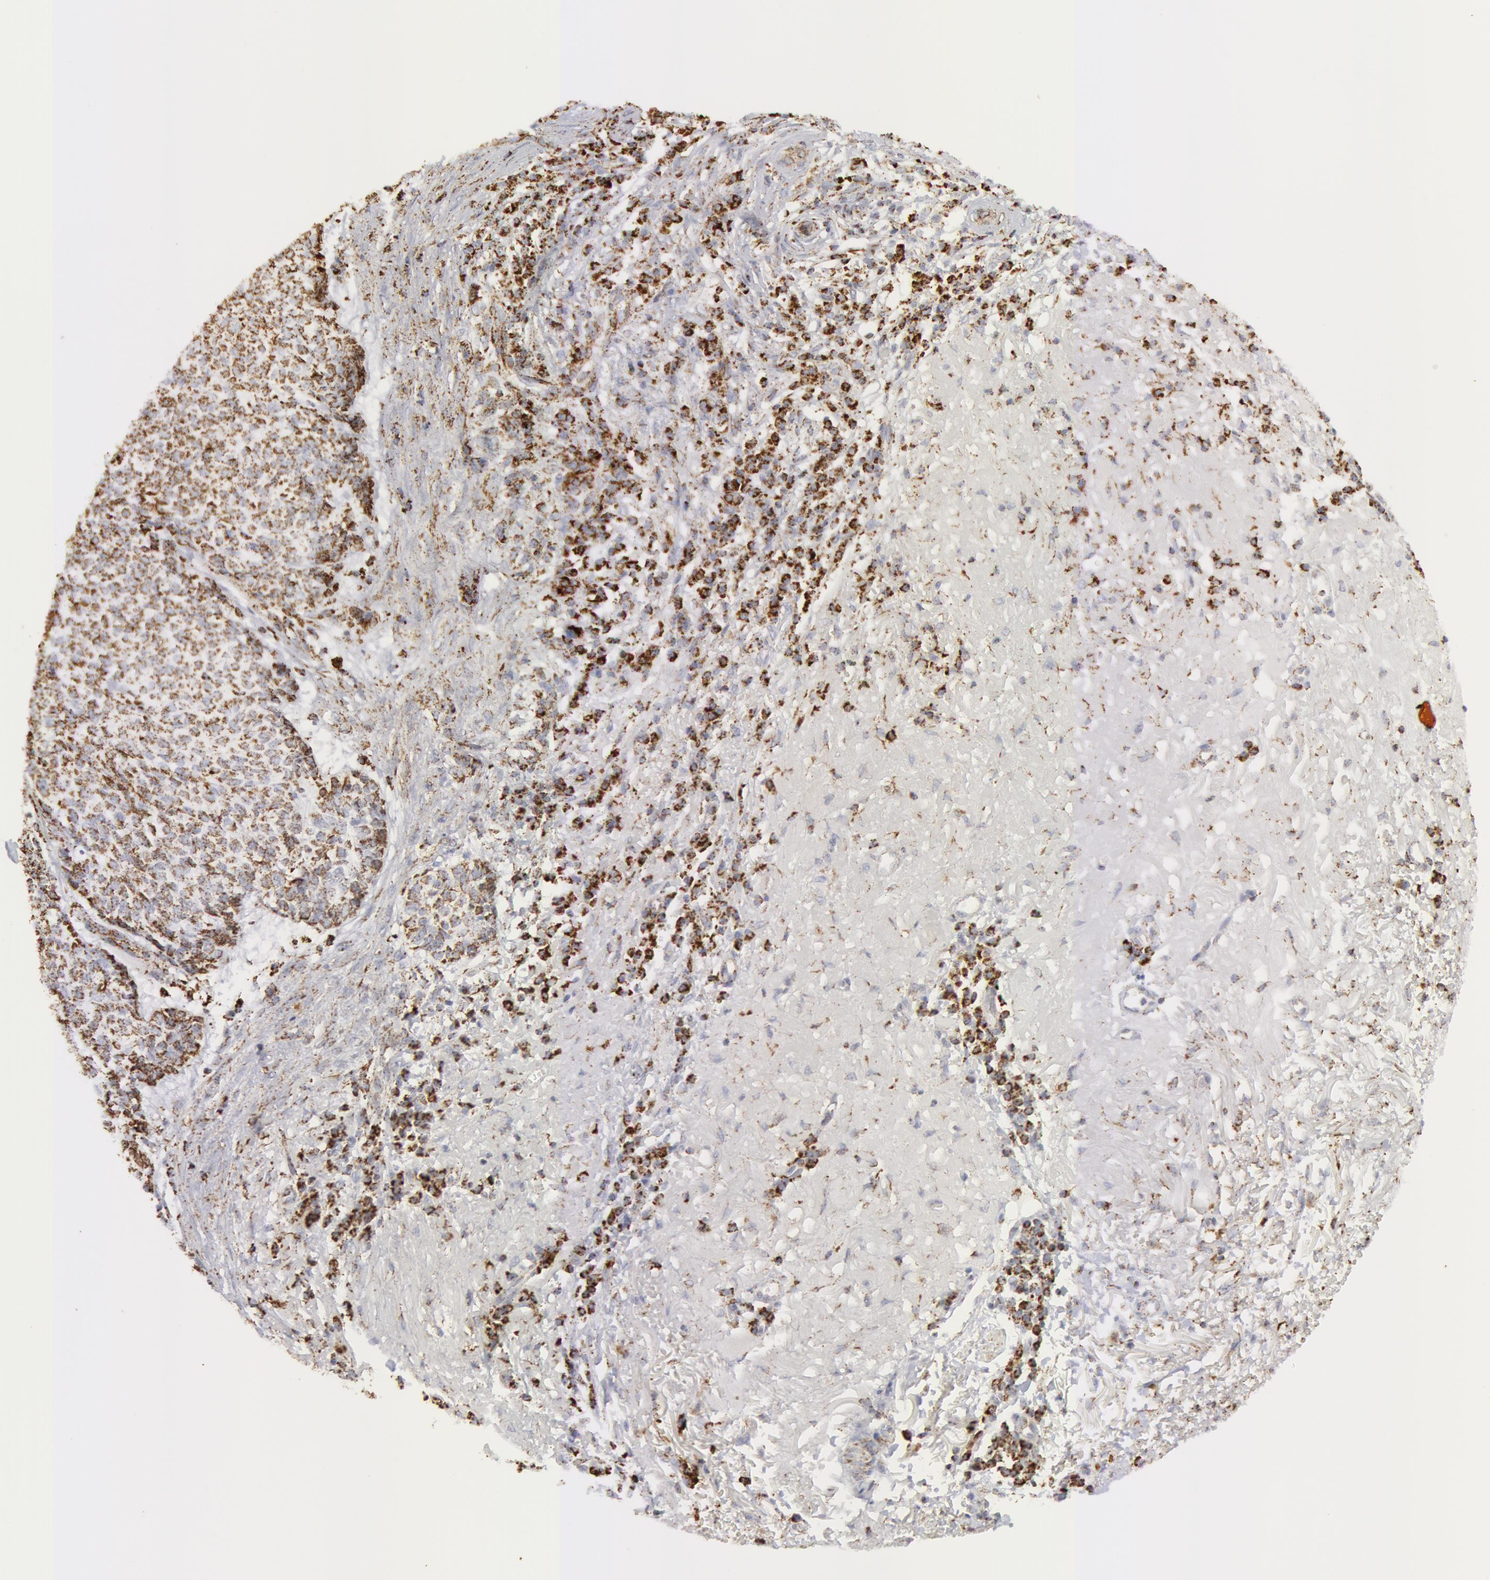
{"staining": {"intensity": "moderate", "quantity": "25%-75%", "location": "cytoplasmic/membranous"}, "tissue": "skin cancer", "cell_type": "Tumor cells", "image_type": "cancer", "snomed": [{"axis": "morphology", "description": "Basal cell carcinoma"}, {"axis": "topography", "description": "Skin"}], "caption": "Immunohistochemical staining of human skin cancer (basal cell carcinoma) demonstrates moderate cytoplasmic/membranous protein staining in about 25%-75% of tumor cells. (brown staining indicates protein expression, while blue staining denotes nuclei).", "gene": "ATP5F1B", "patient": {"sex": "female", "age": 89}}